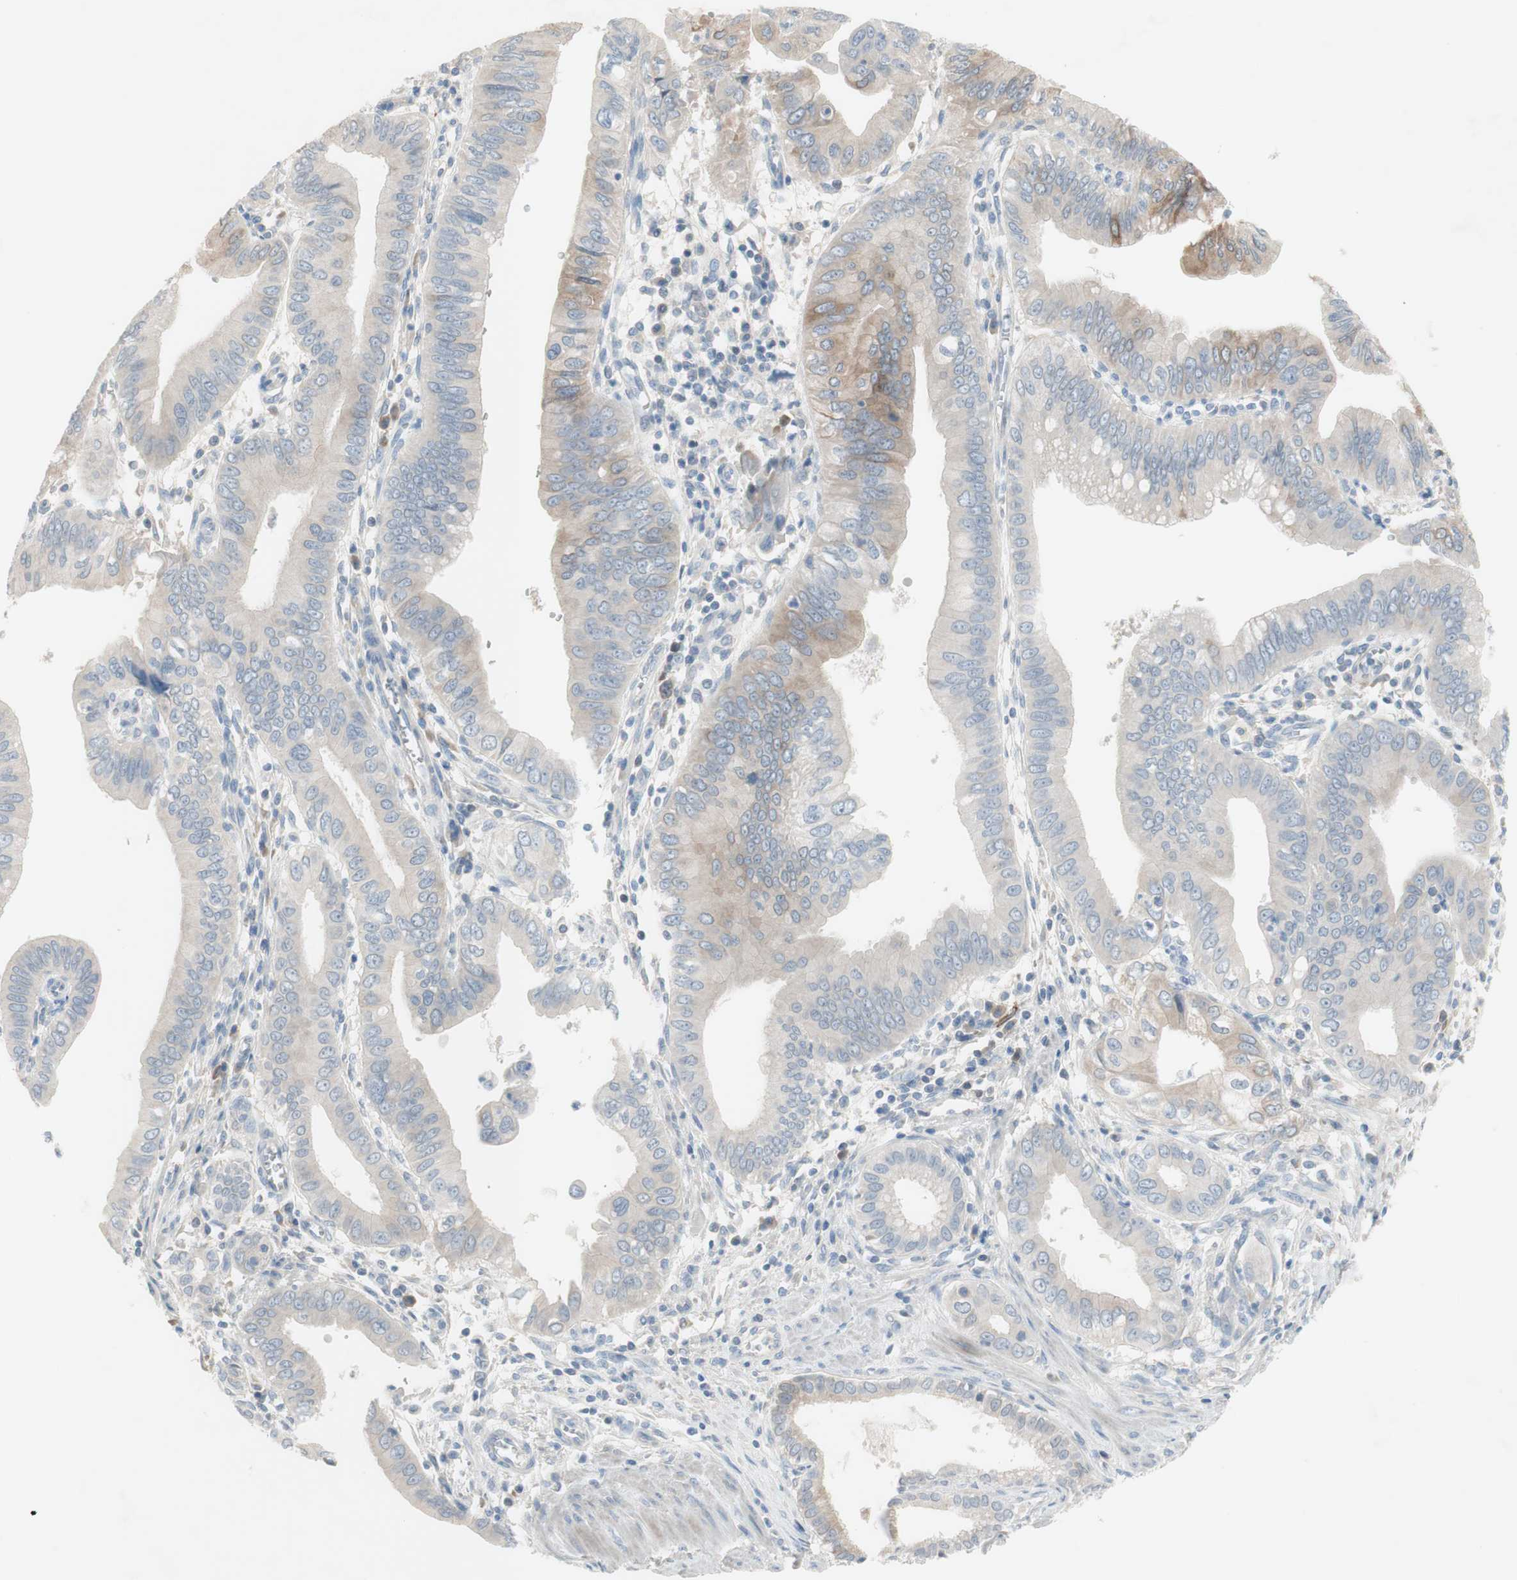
{"staining": {"intensity": "weak", "quantity": "25%-75%", "location": "cytoplasmic/membranous"}, "tissue": "pancreatic cancer", "cell_type": "Tumor cells", "image_type": "cancer", "snomed": [{"axis": "morphology", "description": "Normal tissue, NOS"}, {"axis": "topography", "description": "Lymph node"}], "caption": "Protein expression analysis of human pancreatic cancer reveals weak cytoplasmic/membranous expression in approximately 25%-75% of tumor cells.", "gene": "FDFT1", "patient": {"sex": "male", "age": 50}}